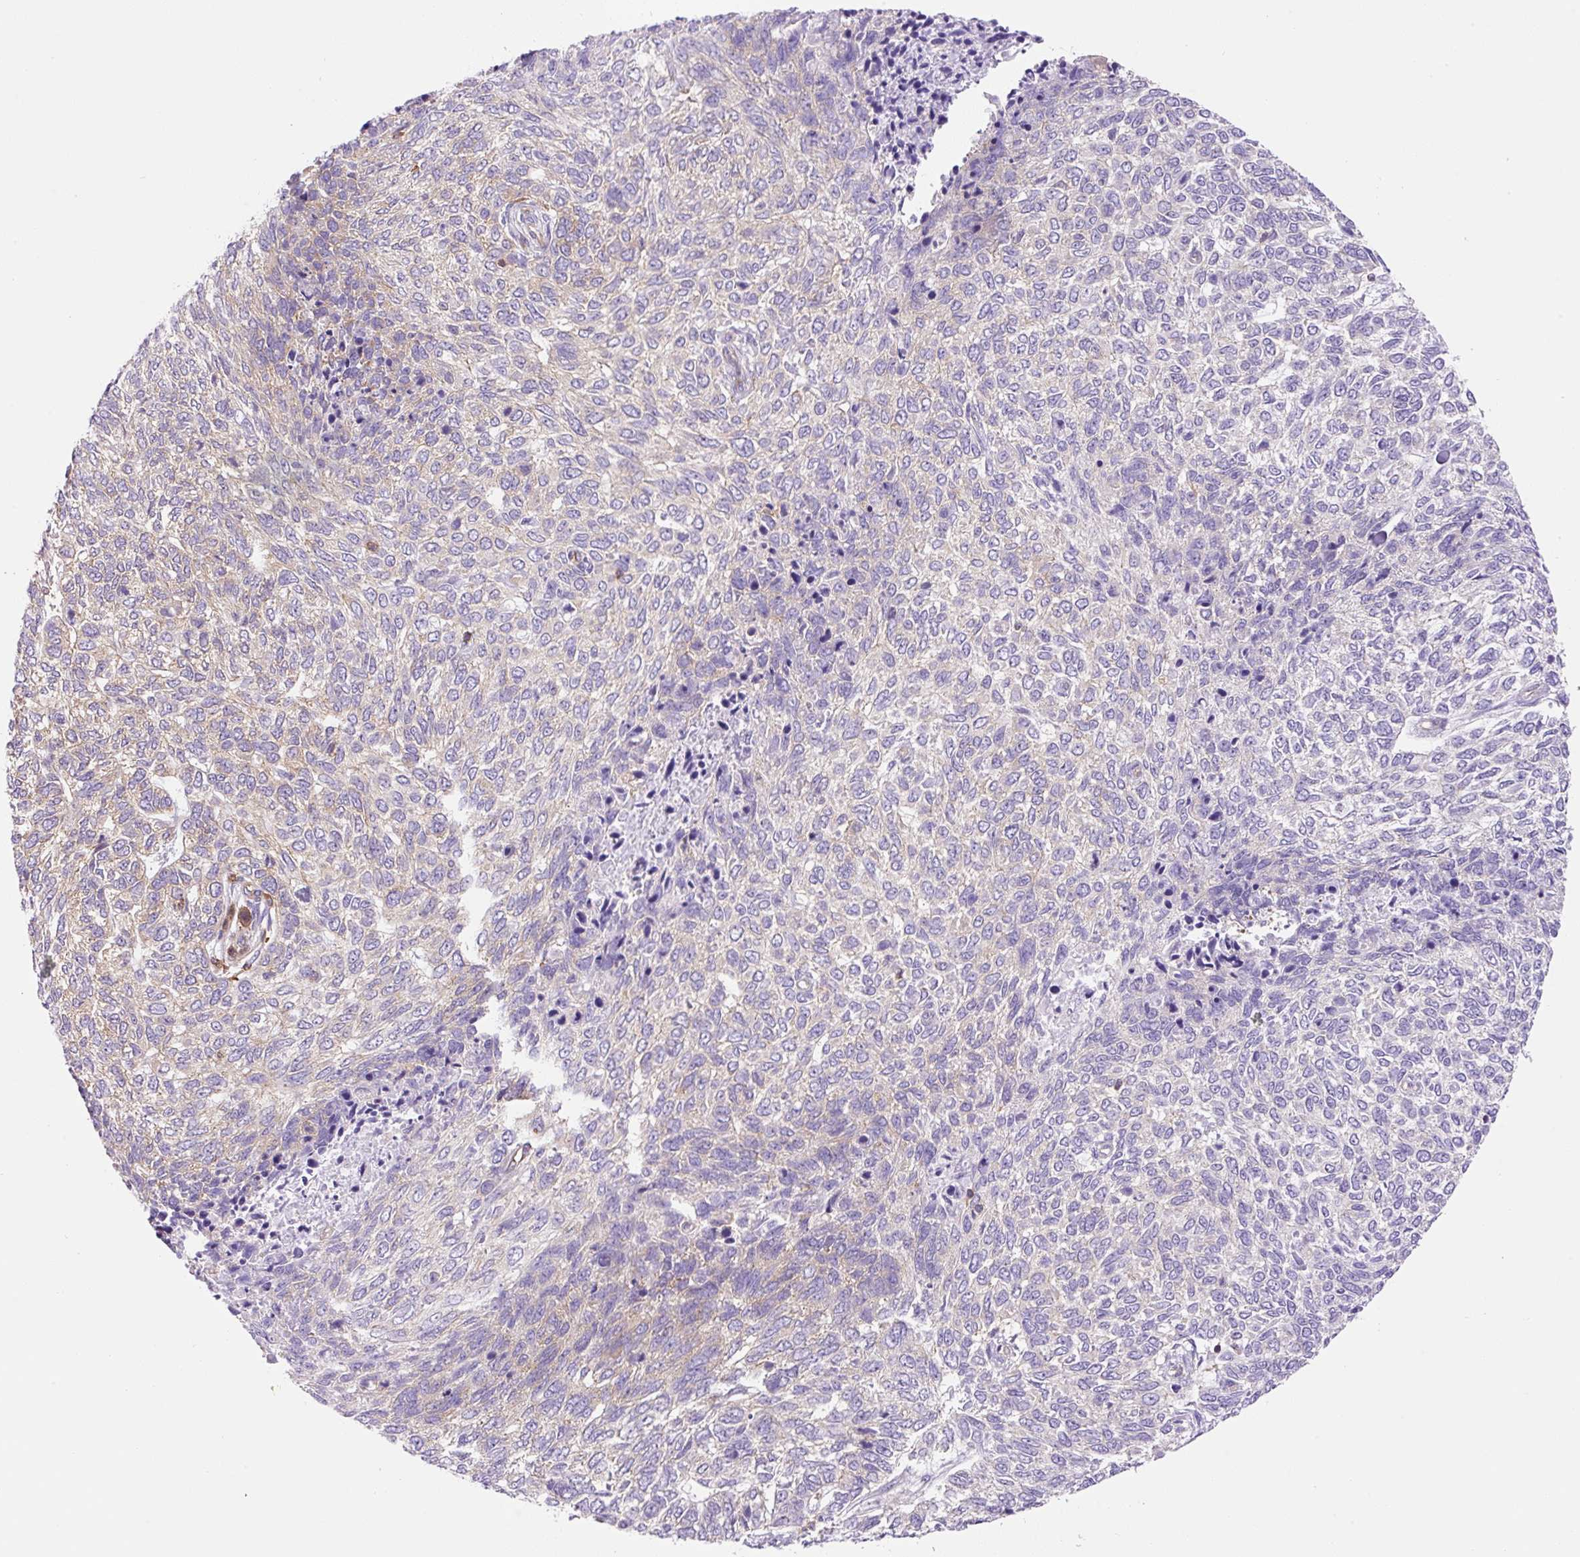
{"staining": {"intensity": "negative", "quantity": "none", "location": "none"}, "tissue": "skin cancer", "cell_type": "Tumor cells", "image_type": "cancer", "snomed": [{"axis": "morphology", "description": "Basal cell carcinoma"}, {"axis": "topography", "description": "Skin"}], "caption": "DAB immunohistochemical staining of skin cancer (basal cell carcinoma) reveals no significant expression in tumor cells.", "gene": "DNM2", "patient": {"sex": "female", "age": 65}}